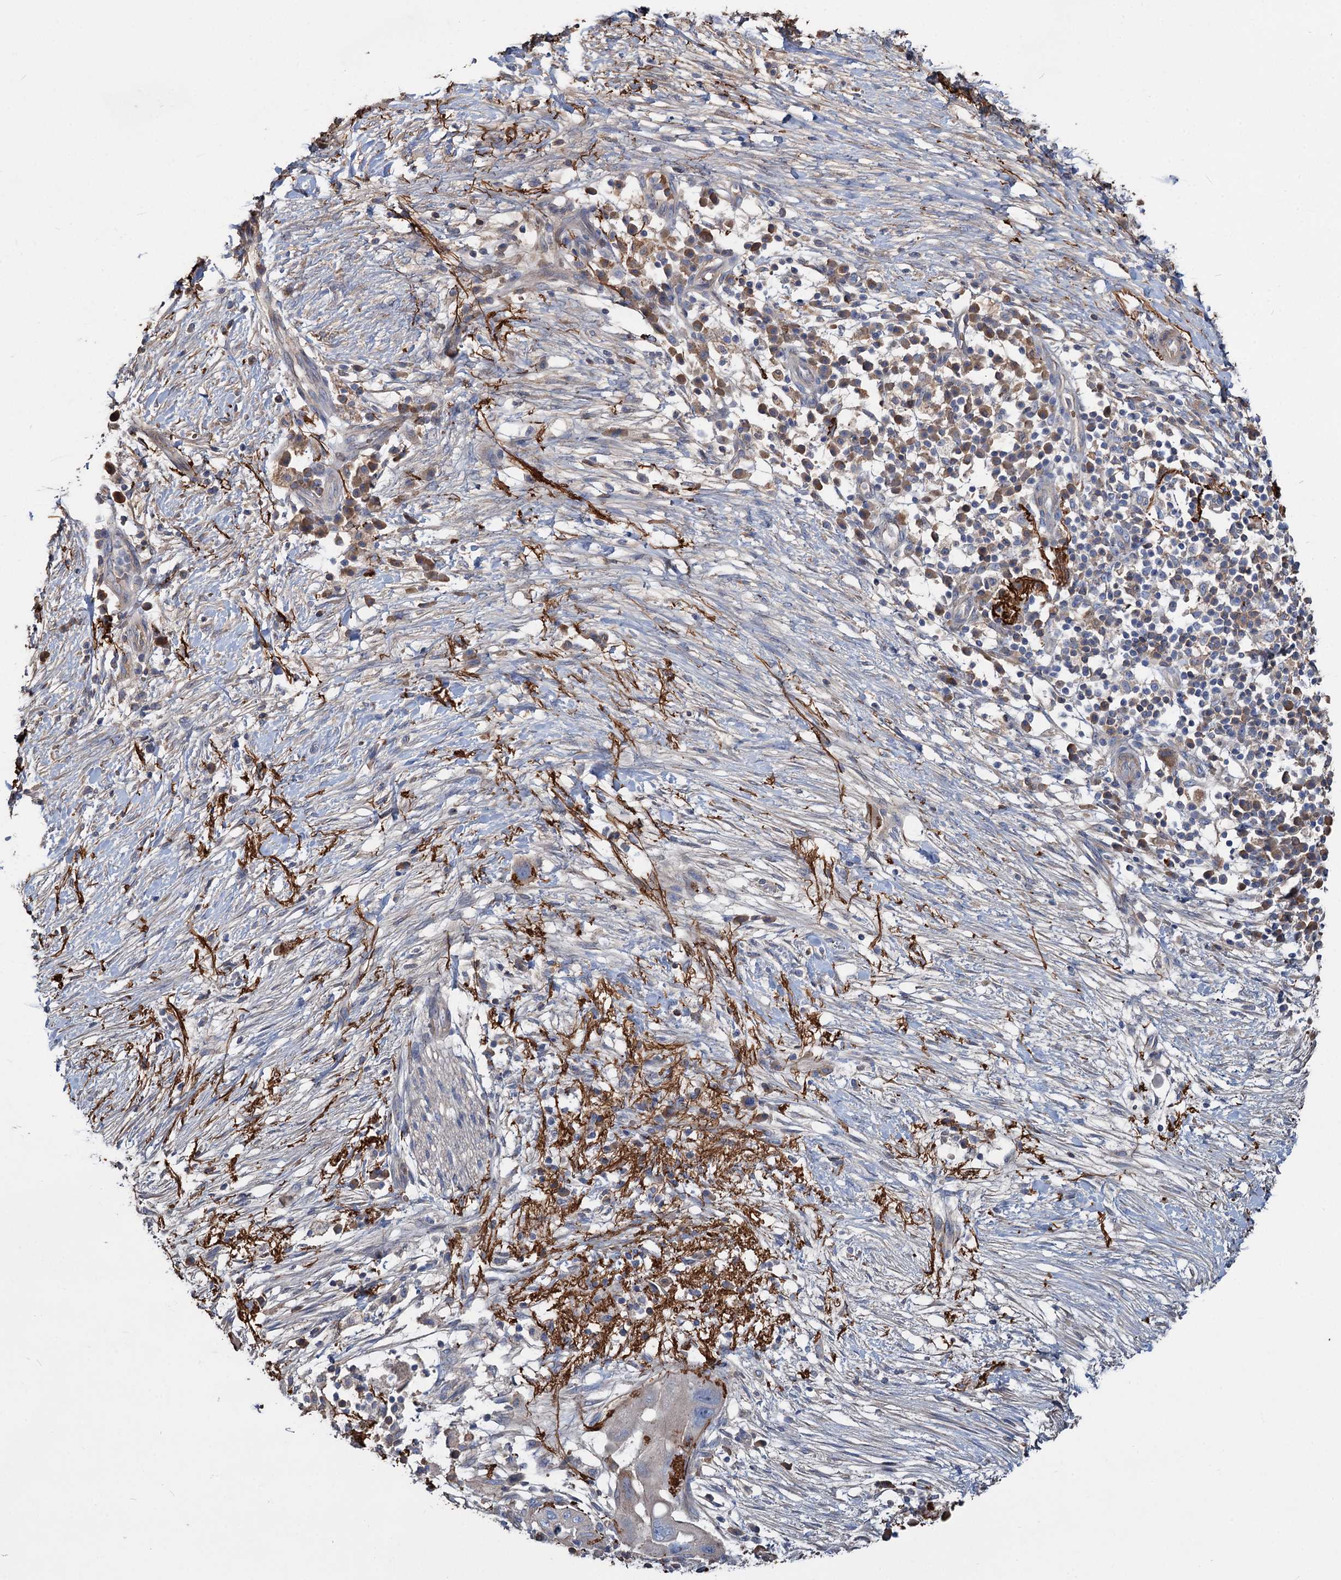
{"staining": {"intensity": "weak", "quantity": "25%-75%", "location": "cytoplasmic/membranous"}, "tissue": "pancreatic cancer", "cell_type": "Tumor cells", "image_type": "cancer", "snomed": [{"axis": "morphology", "description": "Adenocarcinoma, NOS"}, {"axis": "topography", "description": "Pancreas"}], "caption": "The photomicrograph exhibits staining of pancreatic adenocarcinoma, revealing weak cytoplasmic/membranous protein expression (brown color) within tumor cells.", "gene": "URAD", "patient": {"sex": "male", "age": 68}}